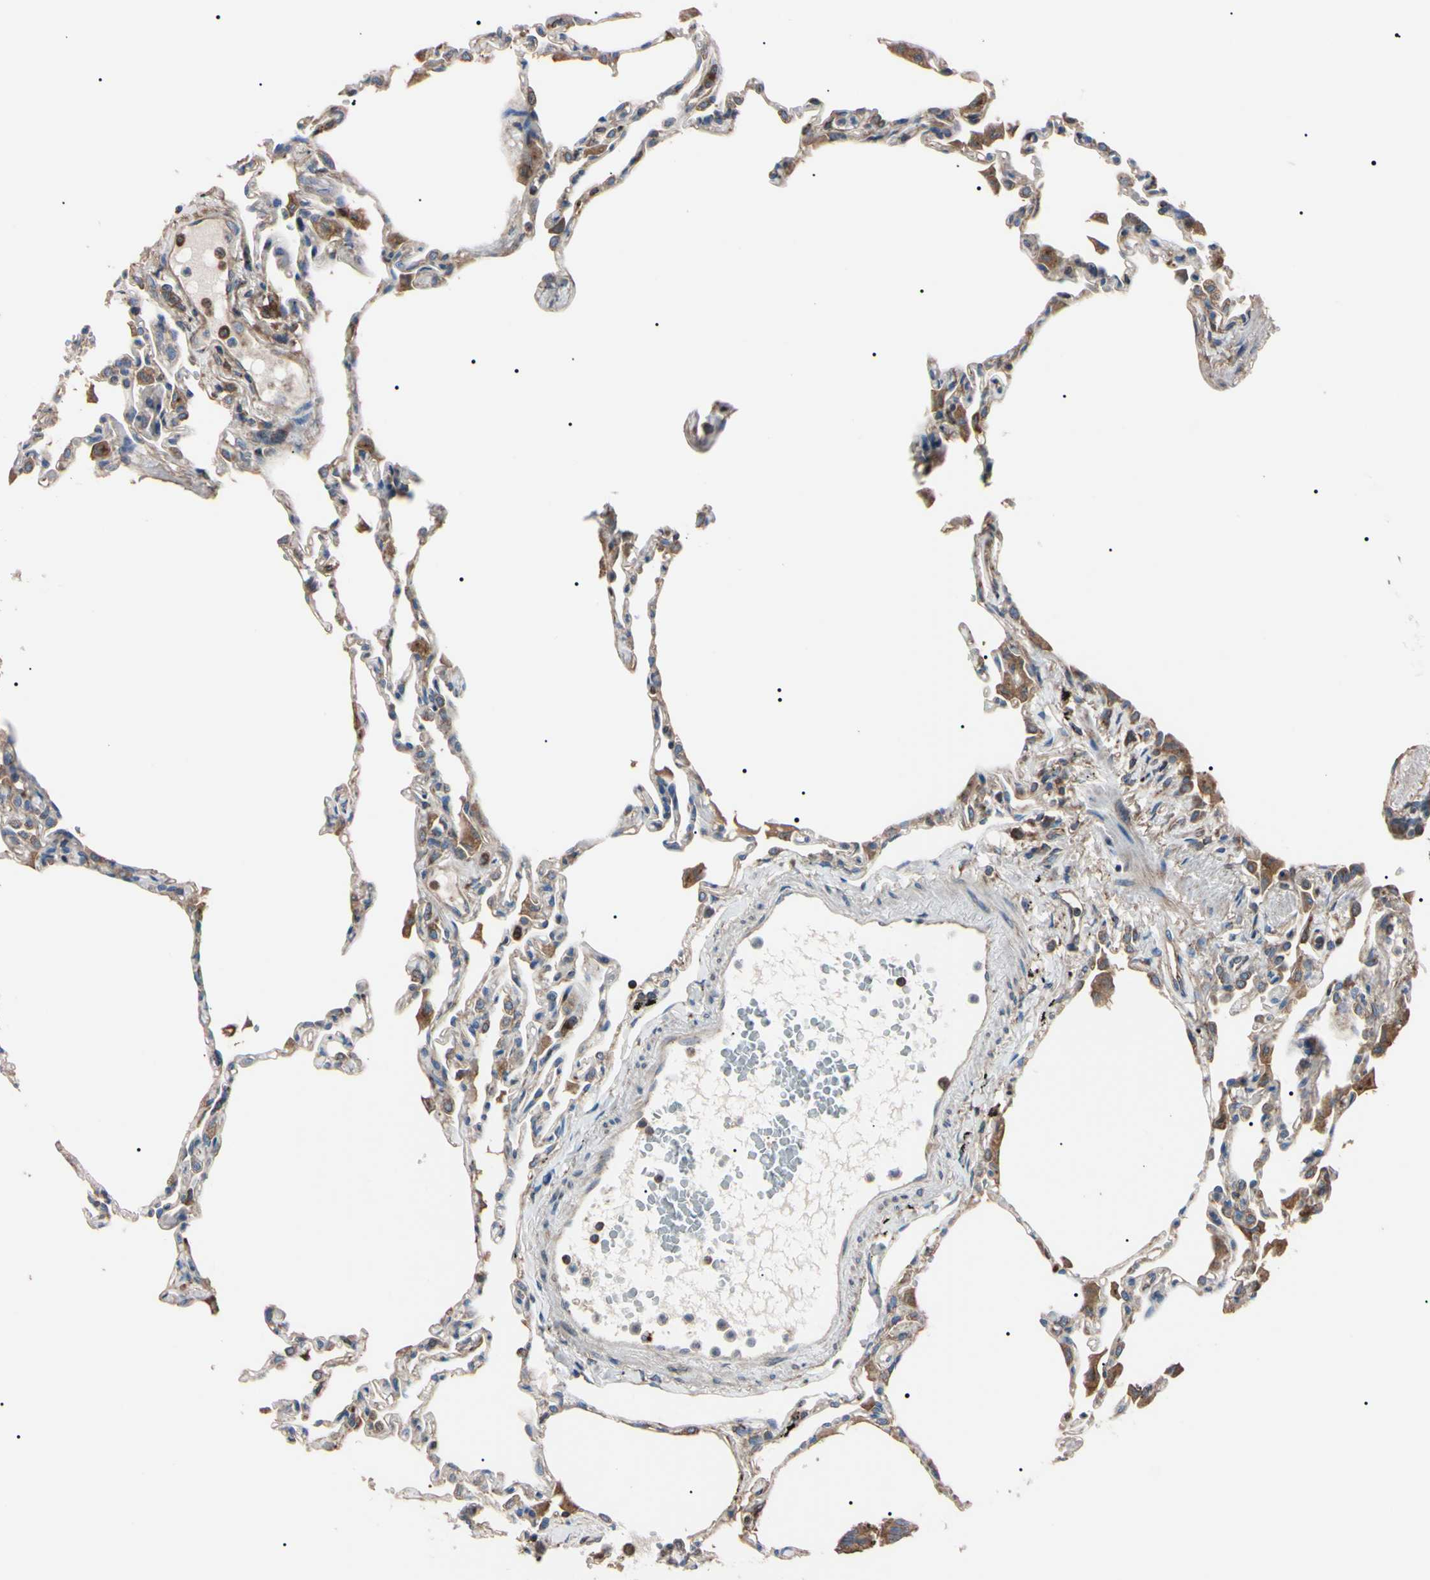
{"staining": {"intensity": "weak", "quantity": ">75%", "location": "cytoplasmic/membranous"}, "tissue": "lung", "cell_type": "Alveolar cells", "image_type": "normal", "snomed": [{"axis": "morphology", "description": "Normal tissue, NOS"}, {"axis": "topography", "description": "Lung"}], "caption": "Immunohistochemical staining of normal lung demonstrates weak cytoplasmic/membranous protein expression in about >75% of alveolar cells. The staining is performed using DAB (3,3'-diaminobenzidine) brown chromogen to label protein expression. The nuclei are counter-stained blue using hematoxylin.", "gene": "PRKACA", "patient": {"sex": "female", "age": 49}}